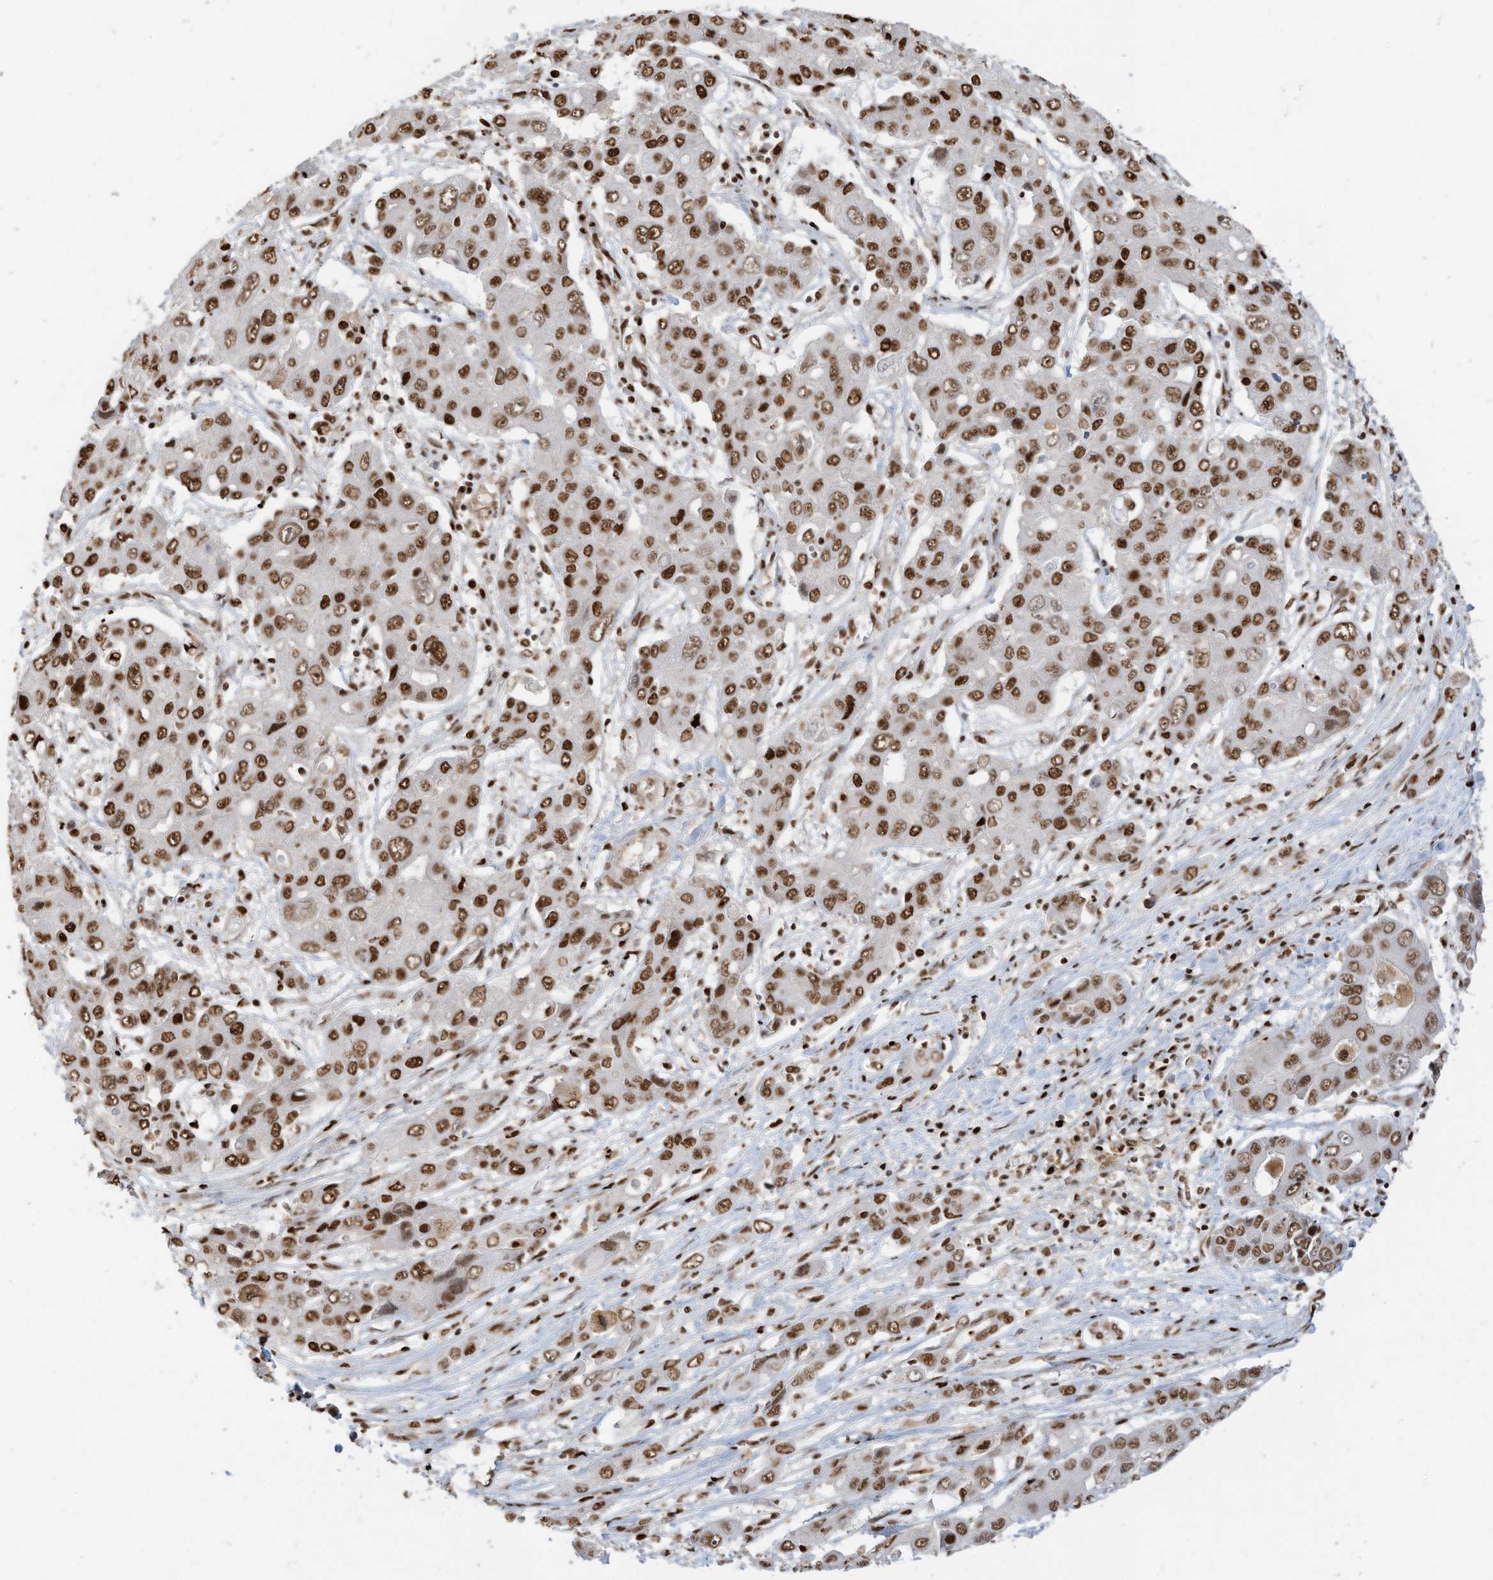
{"staining": {"intensity": "strong", "quantity": ">75%", "location": "nuclear"}, "tissue": "liver cancer", "cell_type": "Tumor cells", "image_type": "cancer", "snomed": [{"axis": "morphology", "description": "Cholangiocarcinoma"}, {"axis": "topography", "description": "Liver"}], "caption": "Immunohistochemical staining of liver cholangiocarcinoma displays high levels of strong nuclear protein staining in approximately >75% of tumor cells.", "gene": "SAMD15", "patient": {"sex": "male", "age": 67}}